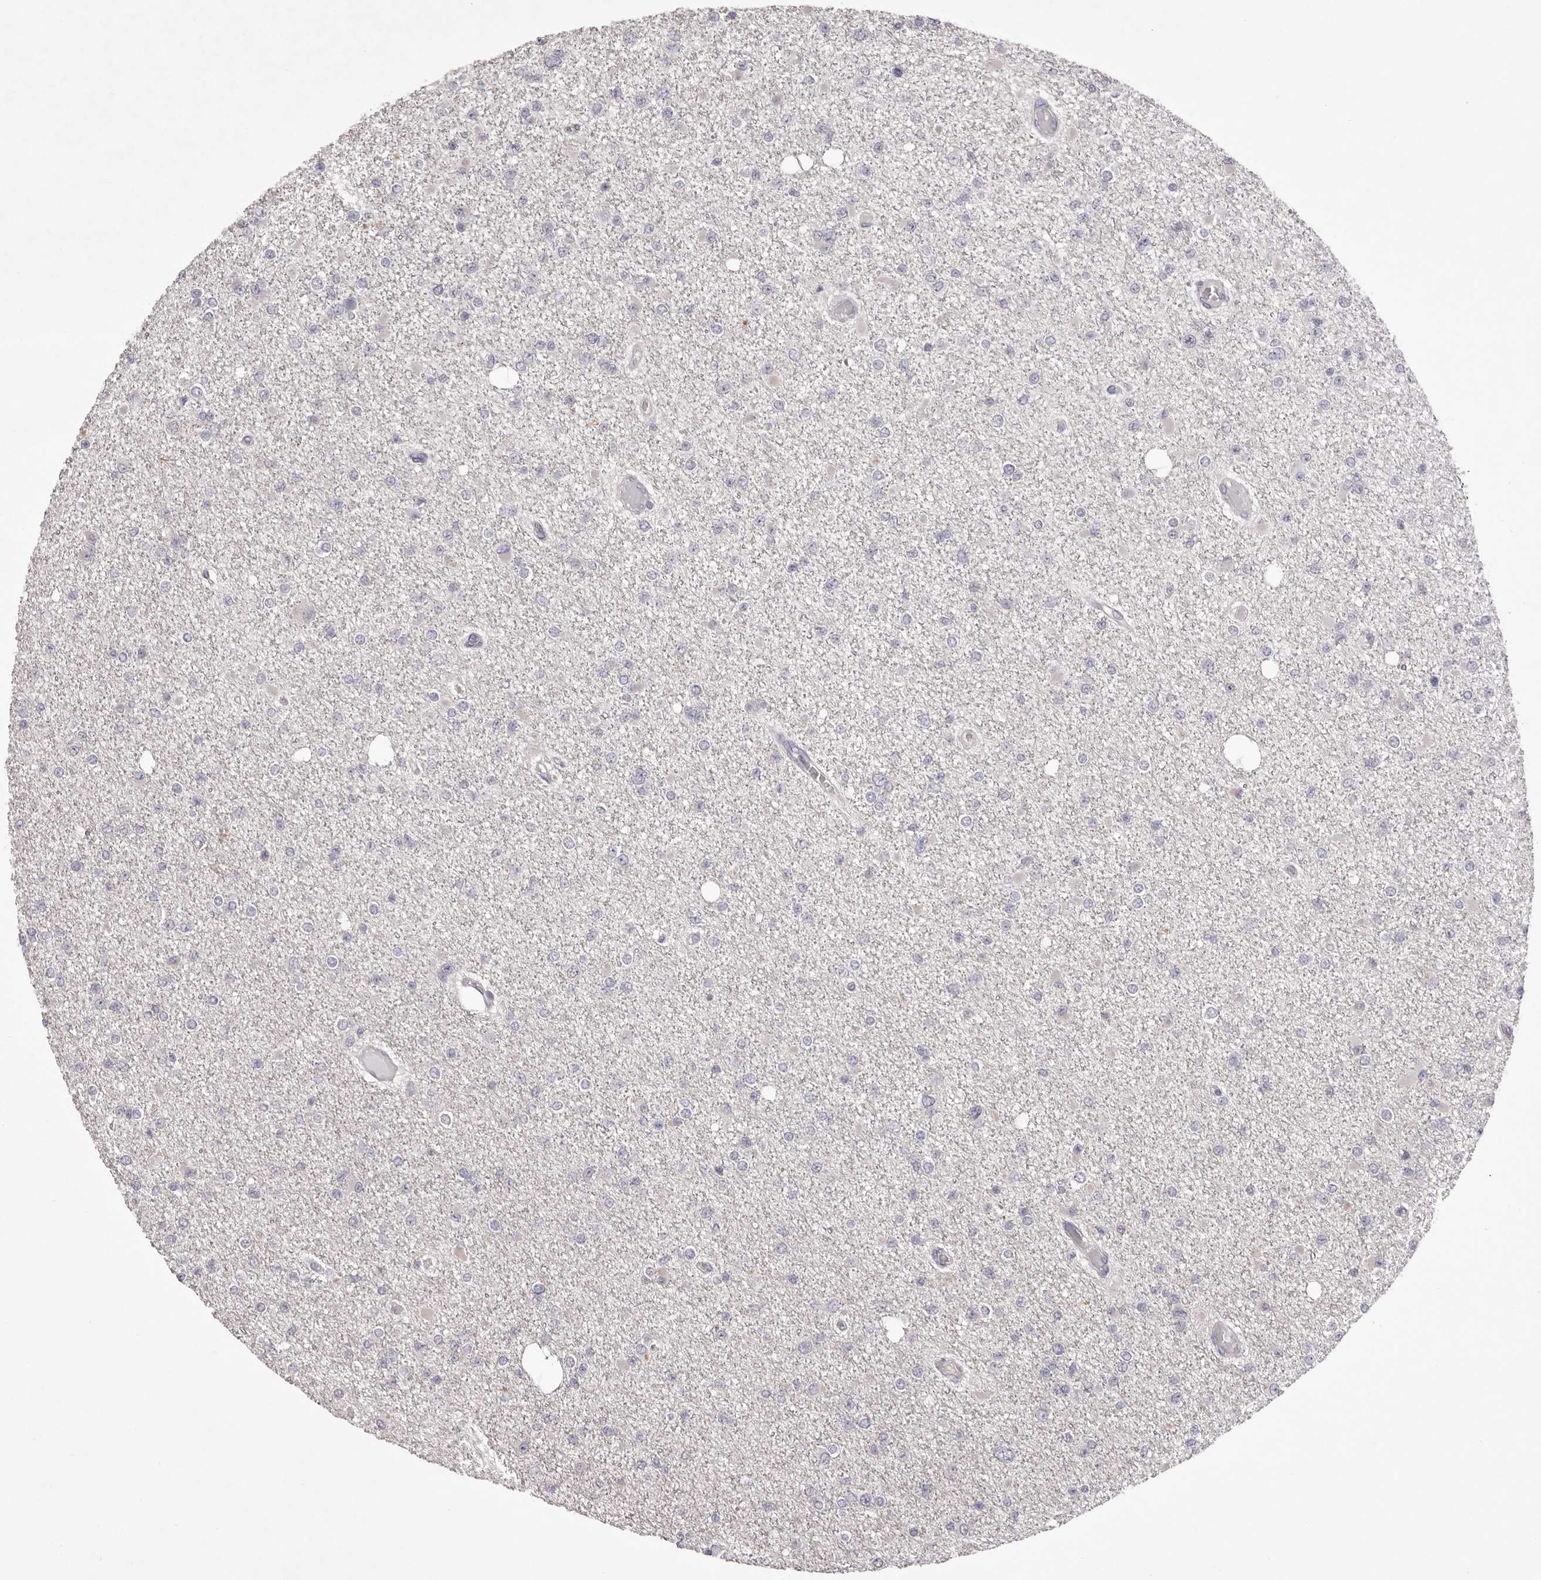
{"staining": {"intensity": "negative", "quantity": "none", "location": "none"}, "tissue": "glioma", "cell_type": "Tumor cells", "image_type": "cancer", "snomed": [{"axis": "morphology", "description": "Glioma, malignant, Low grade"}, {"axis": "topography", "description": "Brain"}], "caption": "High magnification brightfield microscopy of glioma stained with DAB (3,3'-diaminobenzidine) (brown) and counterstained with hematoxylin (blue): tumor cells show no significant positivity.", "gene": "PNRC1", "patient": {"sex": "female", "age": 22}}